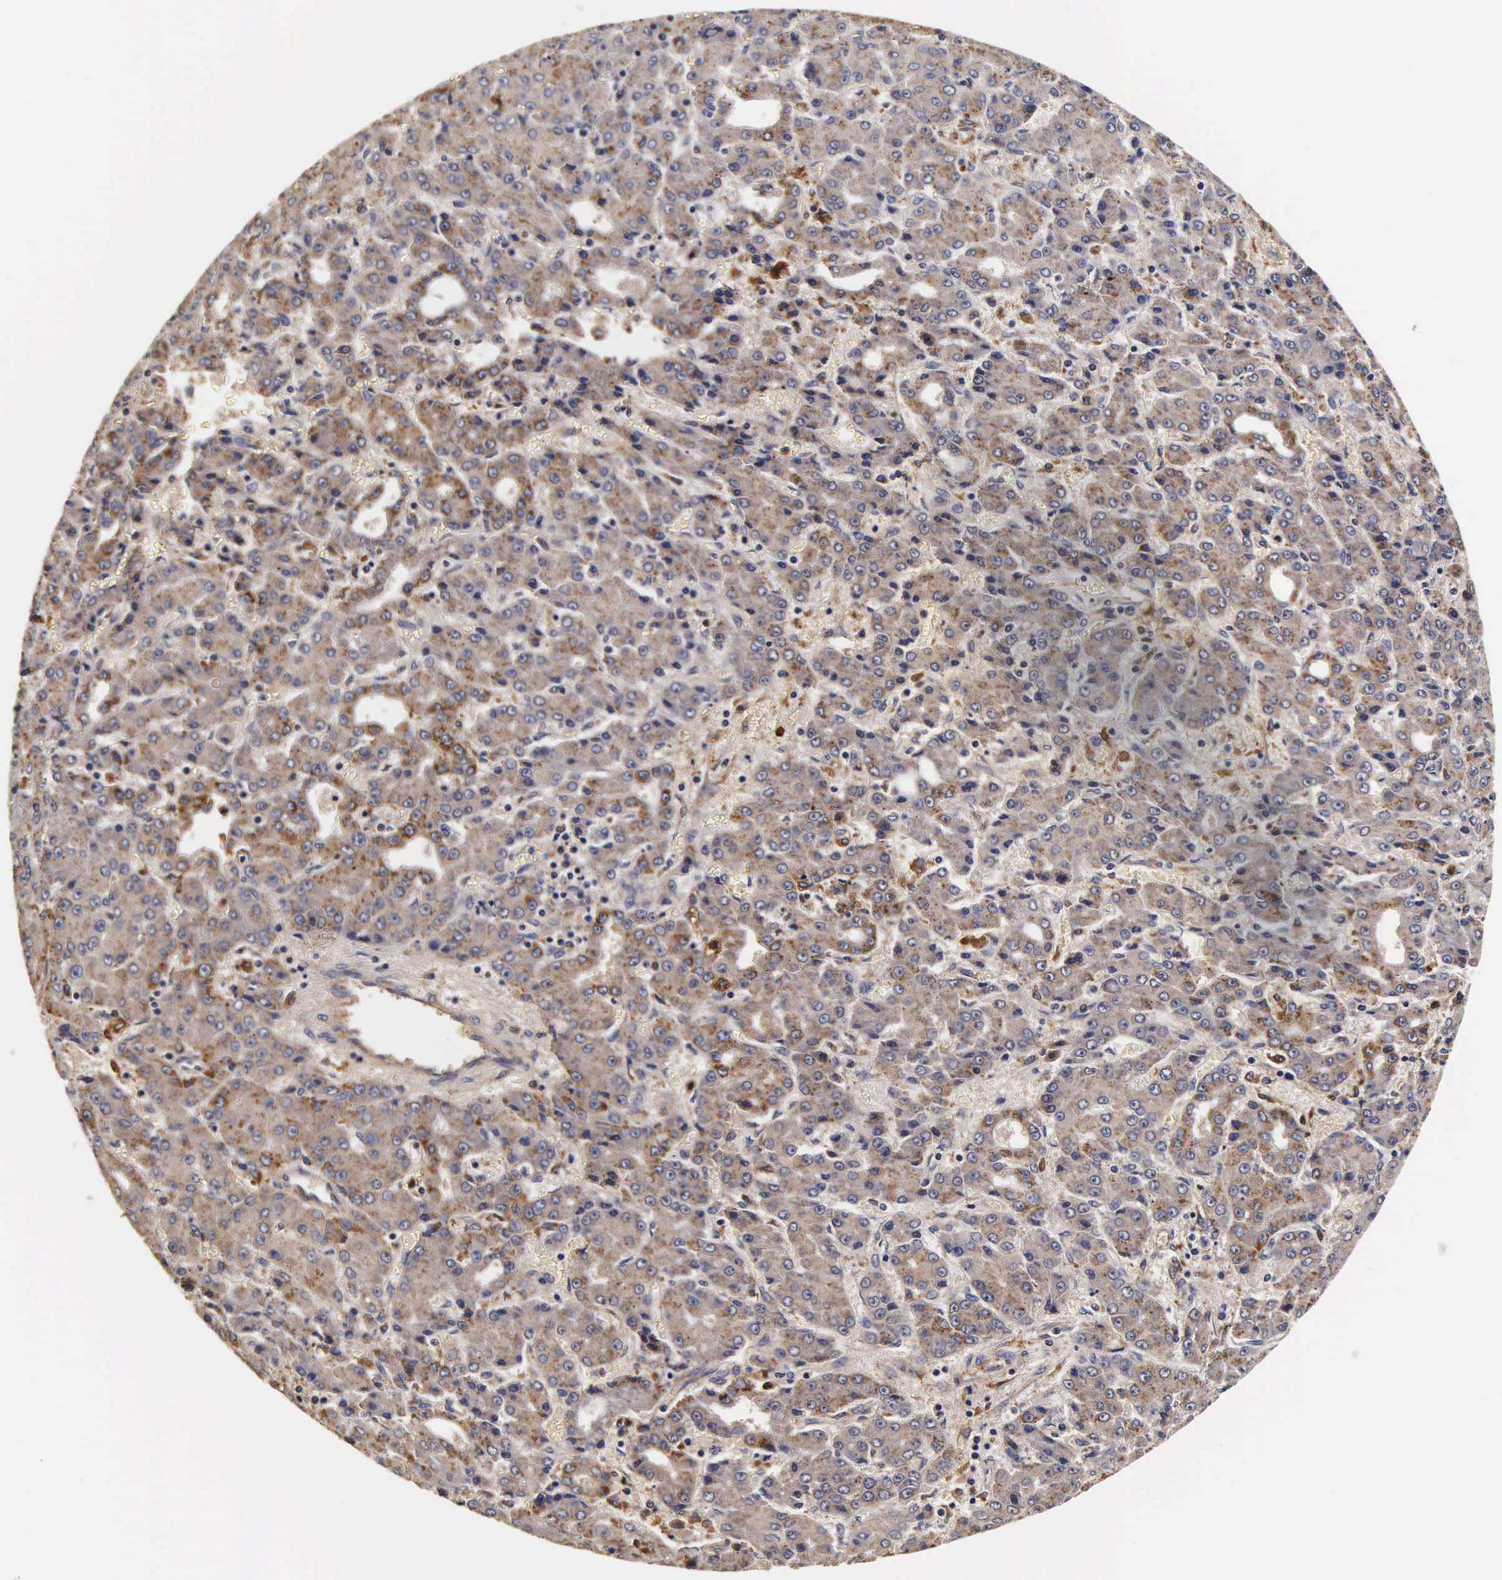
{"staining": {"intensity": "moderate", "quantity": "25%-75%", "location": "cytoplasmic/membranous"}, "tissue": "liver cancer", "cell_type": "Tumor cells", "image_type": "cancer", "snomed": [{"axis": "morphology", "description": "Carcinoma, Hepatocellular, NOS"}, {"axis": "topography", "description": "Liver"}], "caption": "Immunohistochemical staining of human liver cancer displays medium levels of moderate cytoplasmic/membranous staining in approximately 25%-75% of tumor cells.", "gene": "CTSB", "patient": {"sex": "male", "age": 69}}